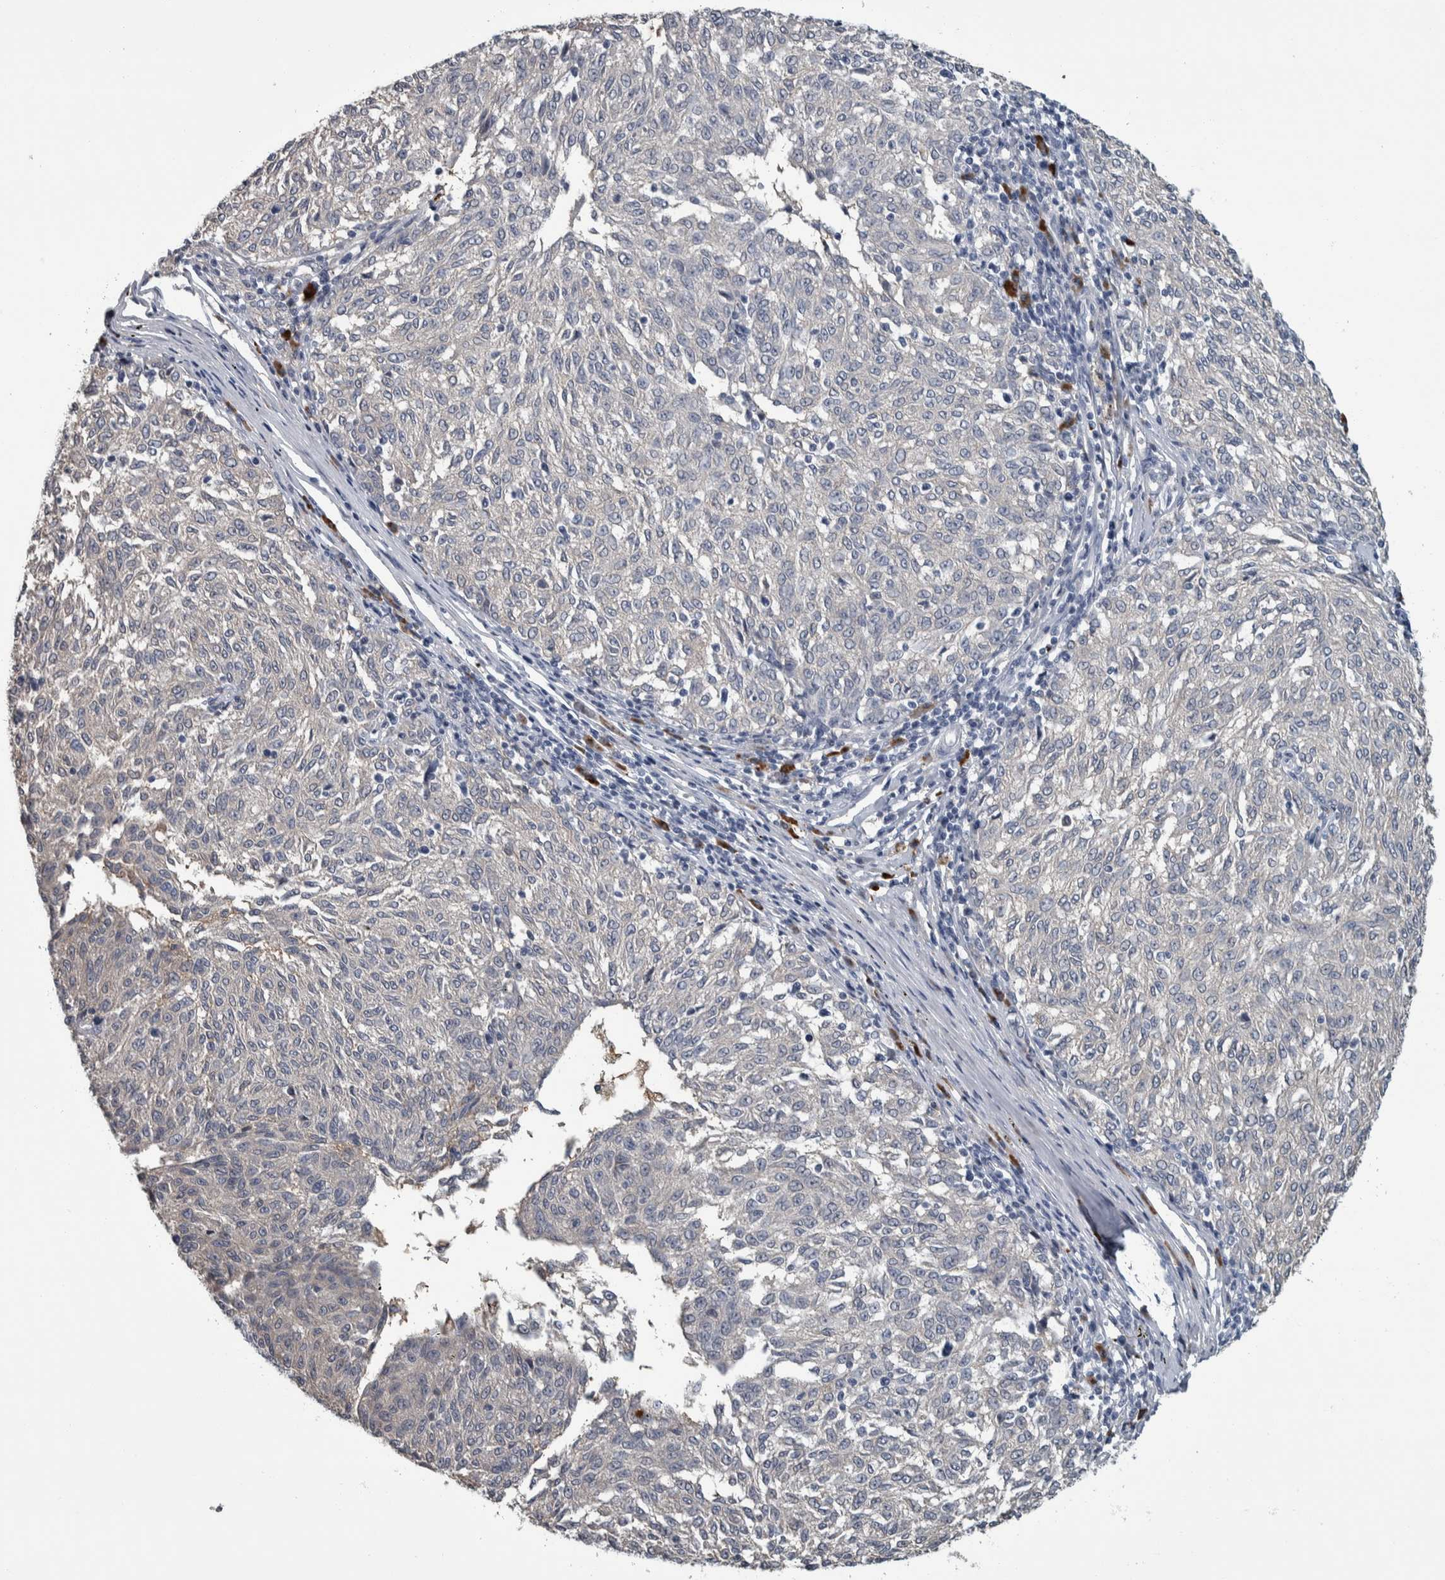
{"staining": {"intensity": "negative", "quantity": "none", "location": "none"}, "tissue": "melanoma", "cell_type": "Tumor cells", "image_type": "cancer", "snomed": [{"axis": "morphology", "description": "Malignant melanoma, NOS"}, {"axis": "topography", "description": "Skin"}], "caption": "Histopathology image shows no protein expression in tumor cells of melanoma tissue.", "gene": "CAVIN4", "patient": {"sex": "female", "age": 72}}